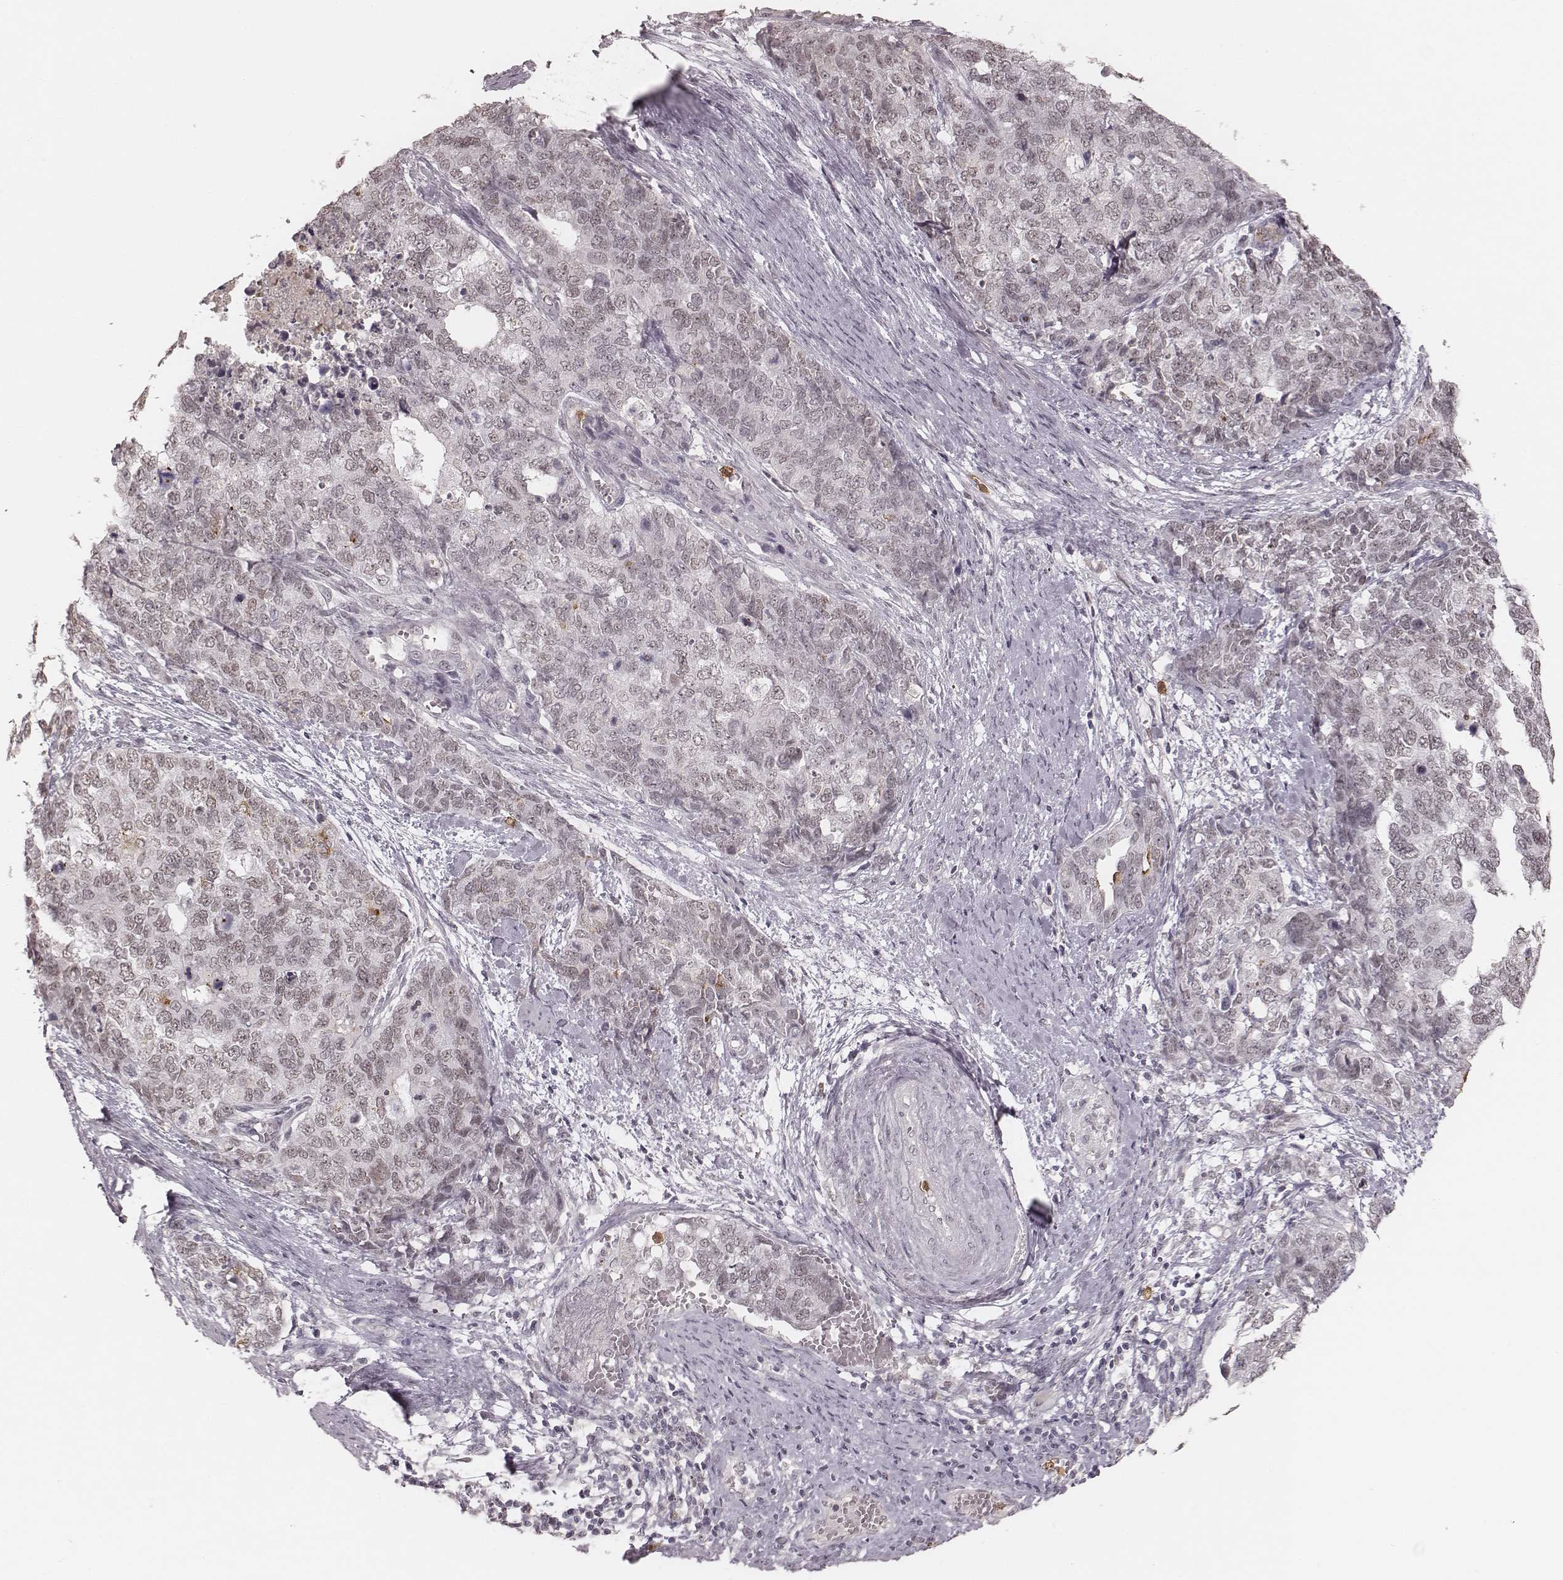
{"staining": {"intensity": "negative", "quantity": "none", "location": "none"}, "tissue": "cervical cancer", "cell_type": "Tumor cells", "image_type": "cancer", "snomed": [{"axis": "morphology", "description": "Squamous cell carcinoma, NOS"}, {"axis": "topography", "description": "Cervix"}], "caption": "Histopathology image shows no significant protein positivity in tumor cells of cervical squamous cell carcinoma.", "gene": "KITLG", "patient": {"sex": "female", "age": 63}}